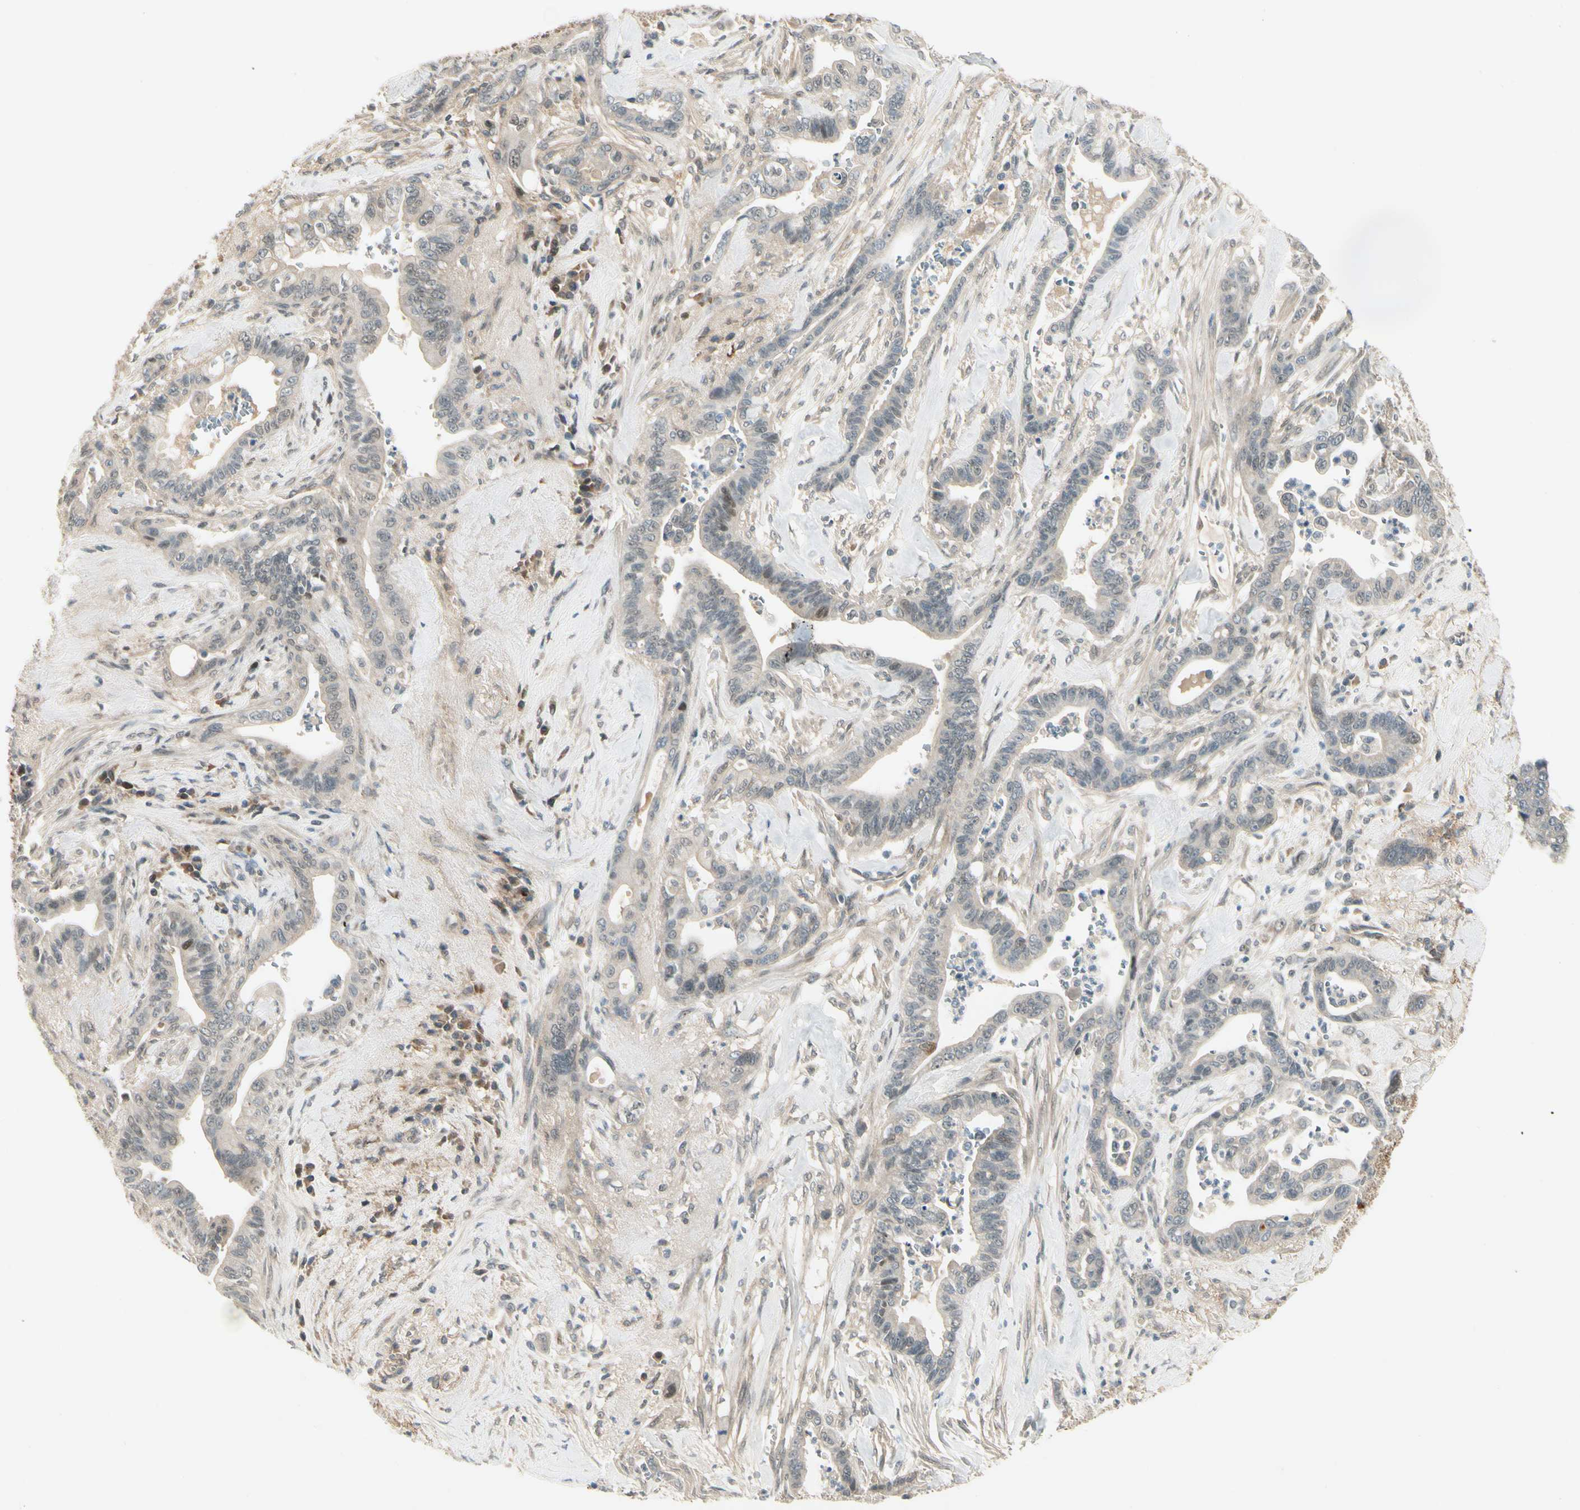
{"staining": {"intensity": "negative", "quantity": "none", "location": "none"}, "tissue": "pancreatic cancer", "cell_type": "Tumor cells", "image_type": "cancer", "snomed": [{"axis": "morphology", "description": "Adenocarcinoma, NOS"}, {"axis": "topography", "description": "Pancreas"}], "caption": "Immunohistochemistry (IHC) micrograph of neoplastic tissue: adenocarcinoma (pancreatic) stained with DAB (3,3'-diaminobenzidine) displays no significant protein staining in tumor cells. Brightfield microscopy of immunohistochemistry stained with DAB (brown) and hematoxylin (blue), captured at high magnification.", "gene": "EPHB3", "patient": {"sex": "male", "age": 70}}